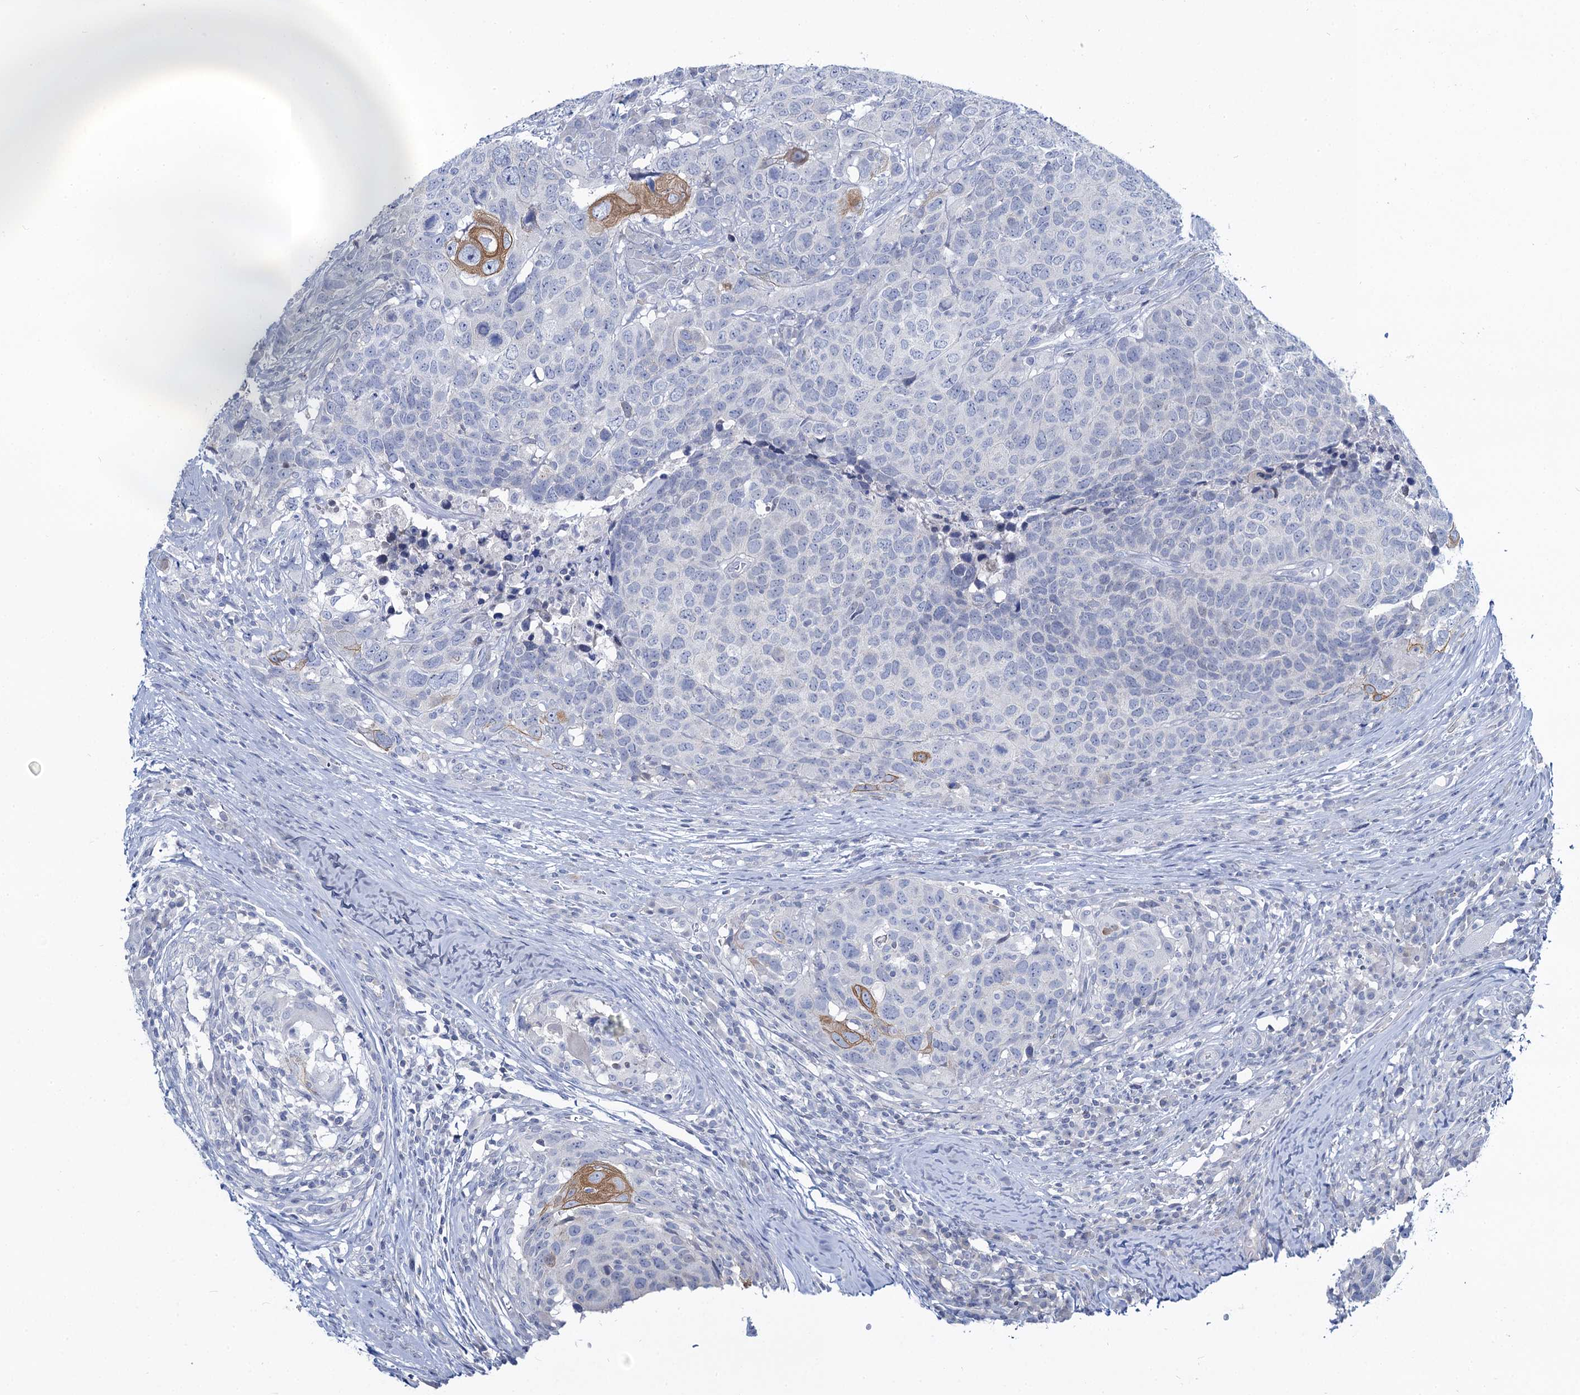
{"staining": {"intensity": "negative", "quantity": "none", "location": "none"}, "tissue": "head and neck cancer", "cell_type": "Tumor cells", "image_type": "cancer", "snomed": [{"axis": "morphology", "description": "Squamous cell carcinoma, NOS"}, {"axis": "topography", "description": "Head-Neck"}], "caption": "DAB immunohistochemical staining of human head and neck cancer reveals no significant positivity in tumor cells. The staining was performed using DAB to visualize the protein expression in brown, while the nuclei were stained in blue with hematoxylin (Magnification: 20x).", "gene": "TOX3", "patient": {"sex": "male", "age": 66}}